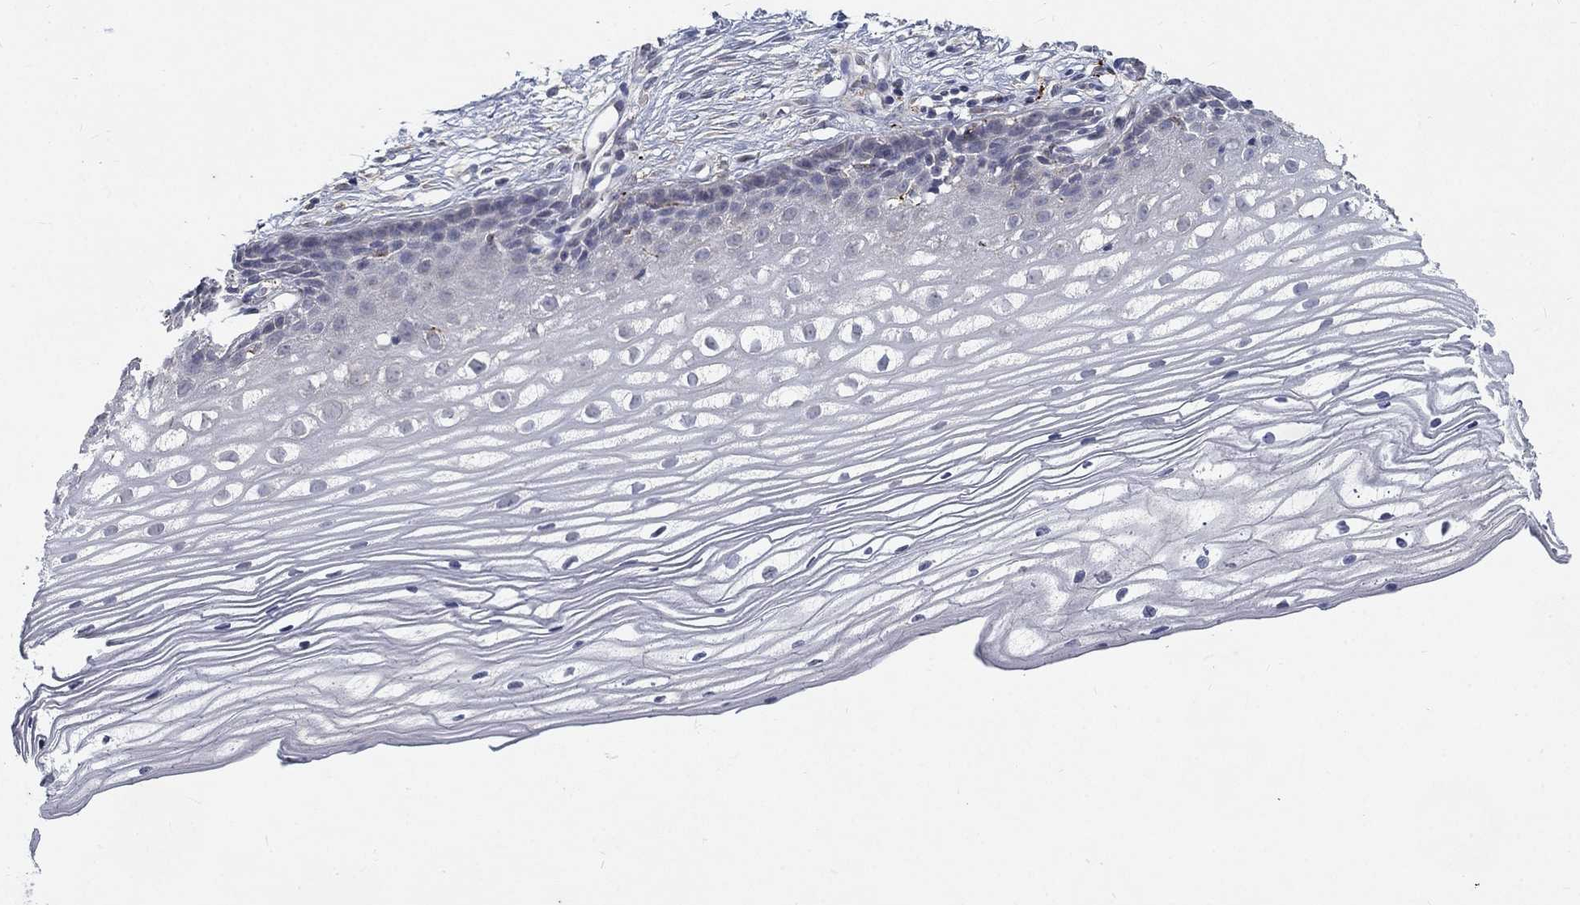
{"staining": {"intensity": "negative", "quantity": "none", "location": "none"}, "tissue": "cervix", "cell_type": "Glandular cells", "image_type": "normal", "snomed": [{"axis": "morphology", "description": "Normal tissue, NOS"}, {"axis": "topography", "description": "Cervix"}], "caption": "Immunohistochemistry histopathology image of normal cervix: human cervix stained with DAB displays no significant protein staining in glandular cells.", "gene": "MTSS2", "patient": {"sex": "female", "age": 40}}